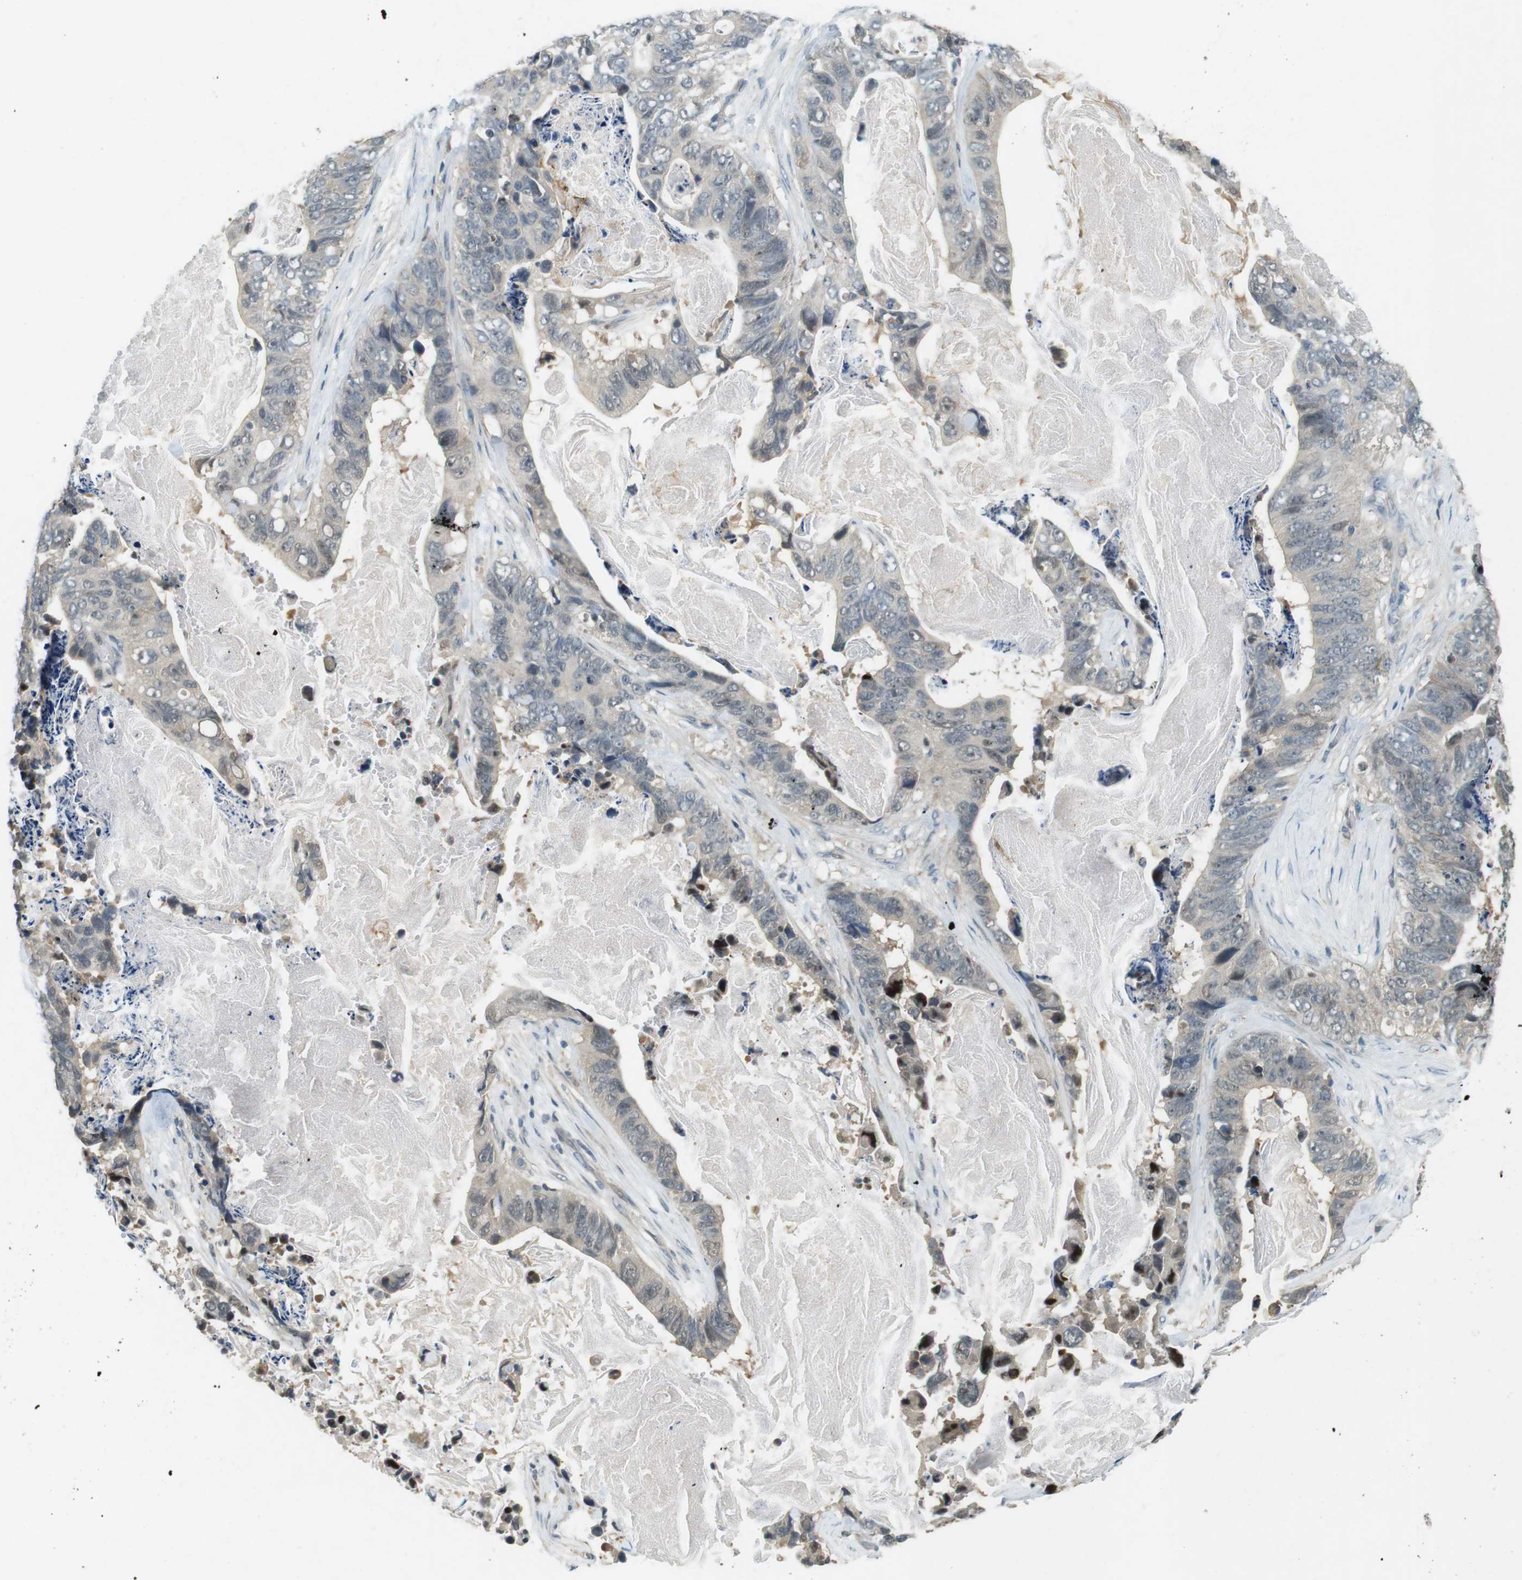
{"staining": {"intensity": "weak", "quantity": "<25%", "location": "cytoplasmic/membranous"}, "tissue": "stomach cancer", "cell_type": "Tumor cells", "image_type": "cancer", "snomed": [{"axis": "morphology", "description": "Adenocarcinoma, NOS"}, {"axis": "topography", "description": "Stomach"}], "caption": "Immunohistochemistry (IHC) of human stomach adenocarcinoma shows no staining in tumor cells. (DAB (3,3'-diaminobenzidine) immunohistochemistry visualized using brightfield microscopy, high magnification).", "gene": "CDK14", "patient": {"sex": "female", "age": 89}}